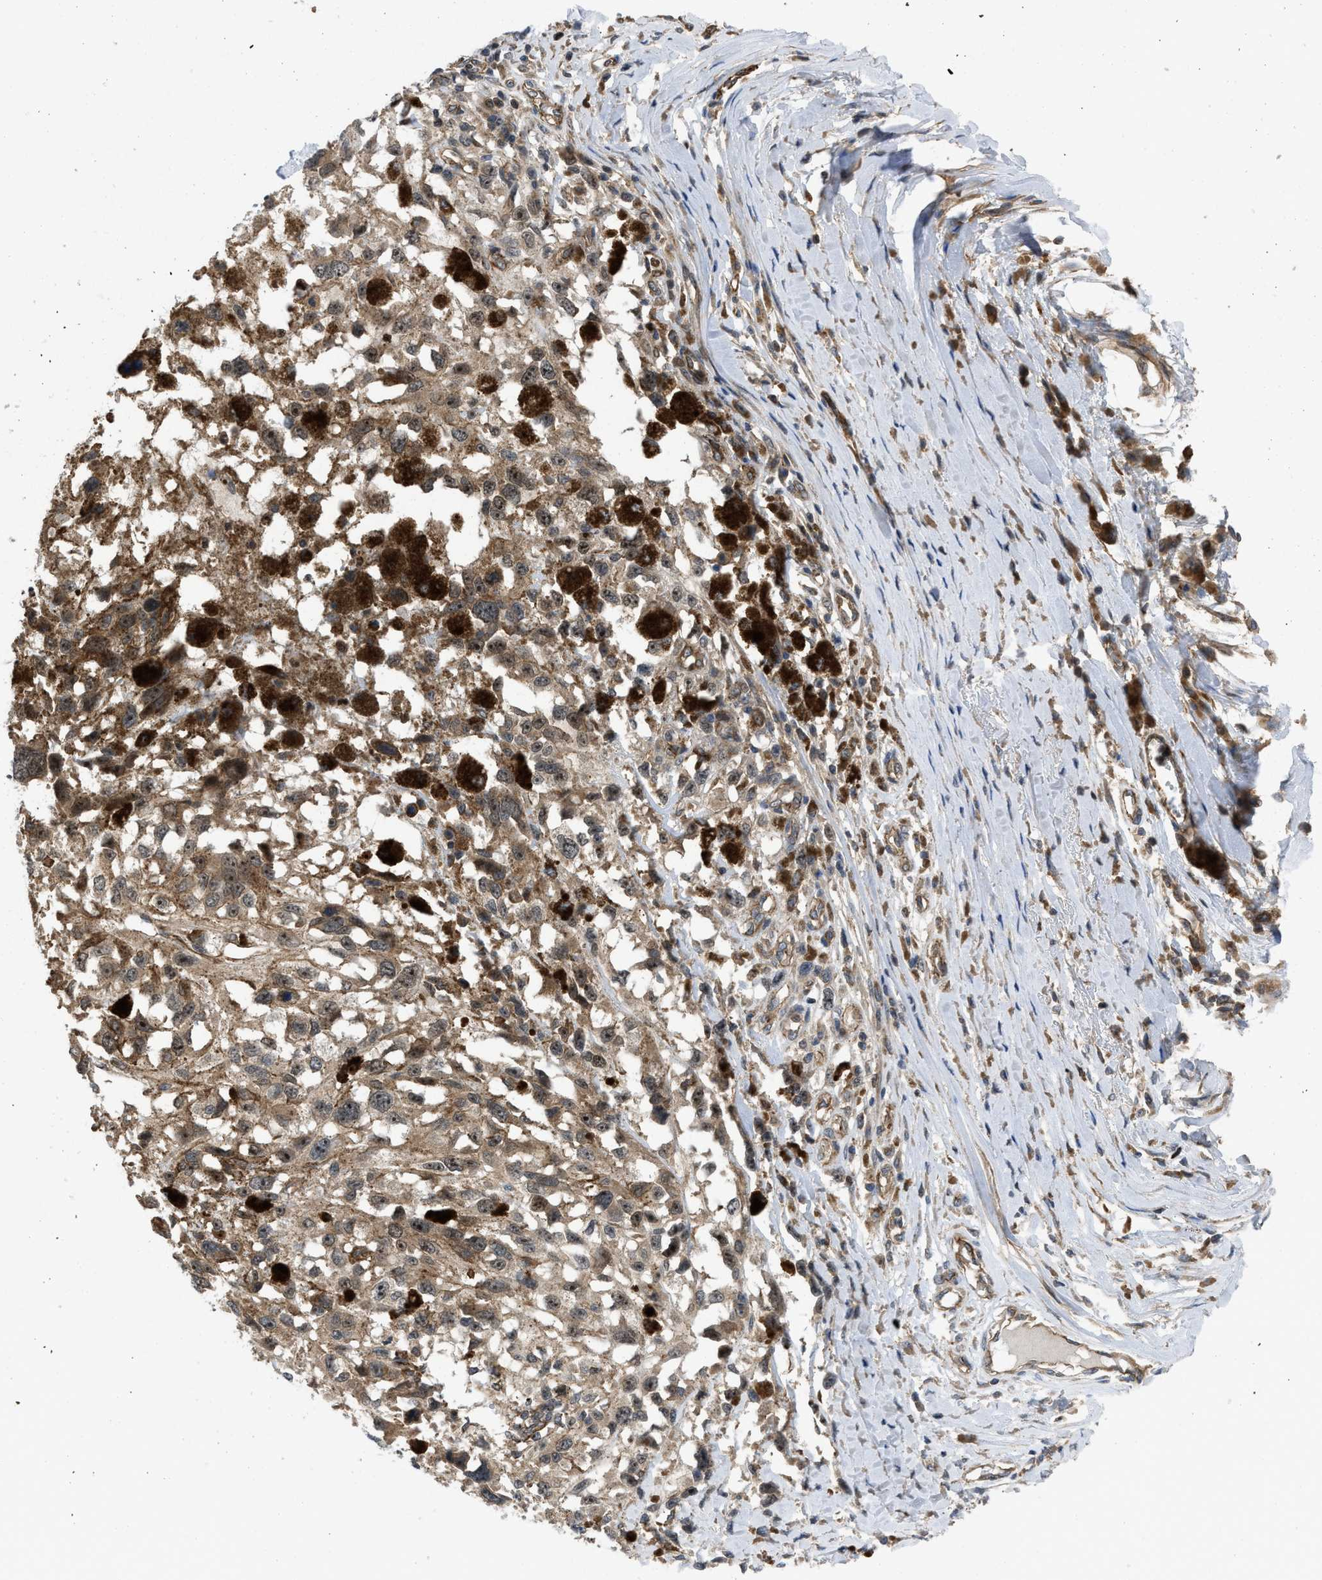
{"staining": {"intensity": "moderate", "quantity": ">75%", "location": "cytoplasmic/membranous,nuclear"}, "tissue": "melanoma", "cell_type": "Tumor cells", "image_type": "cancer", "snomed": [{"axis": "morphology", "description": "Malignant melanoma, Metastatic site"}, {"axis": "topography", "description": "Lymph node"}], "caption": "Immunohistochemical staining of melanoma reveals medium levels of moderate cytoplasmic/membranous and nuclear expression in about >75% of tumor cells.", "gene": "GPATCH2L", "patient": {"sex": "male", "age": 59}}